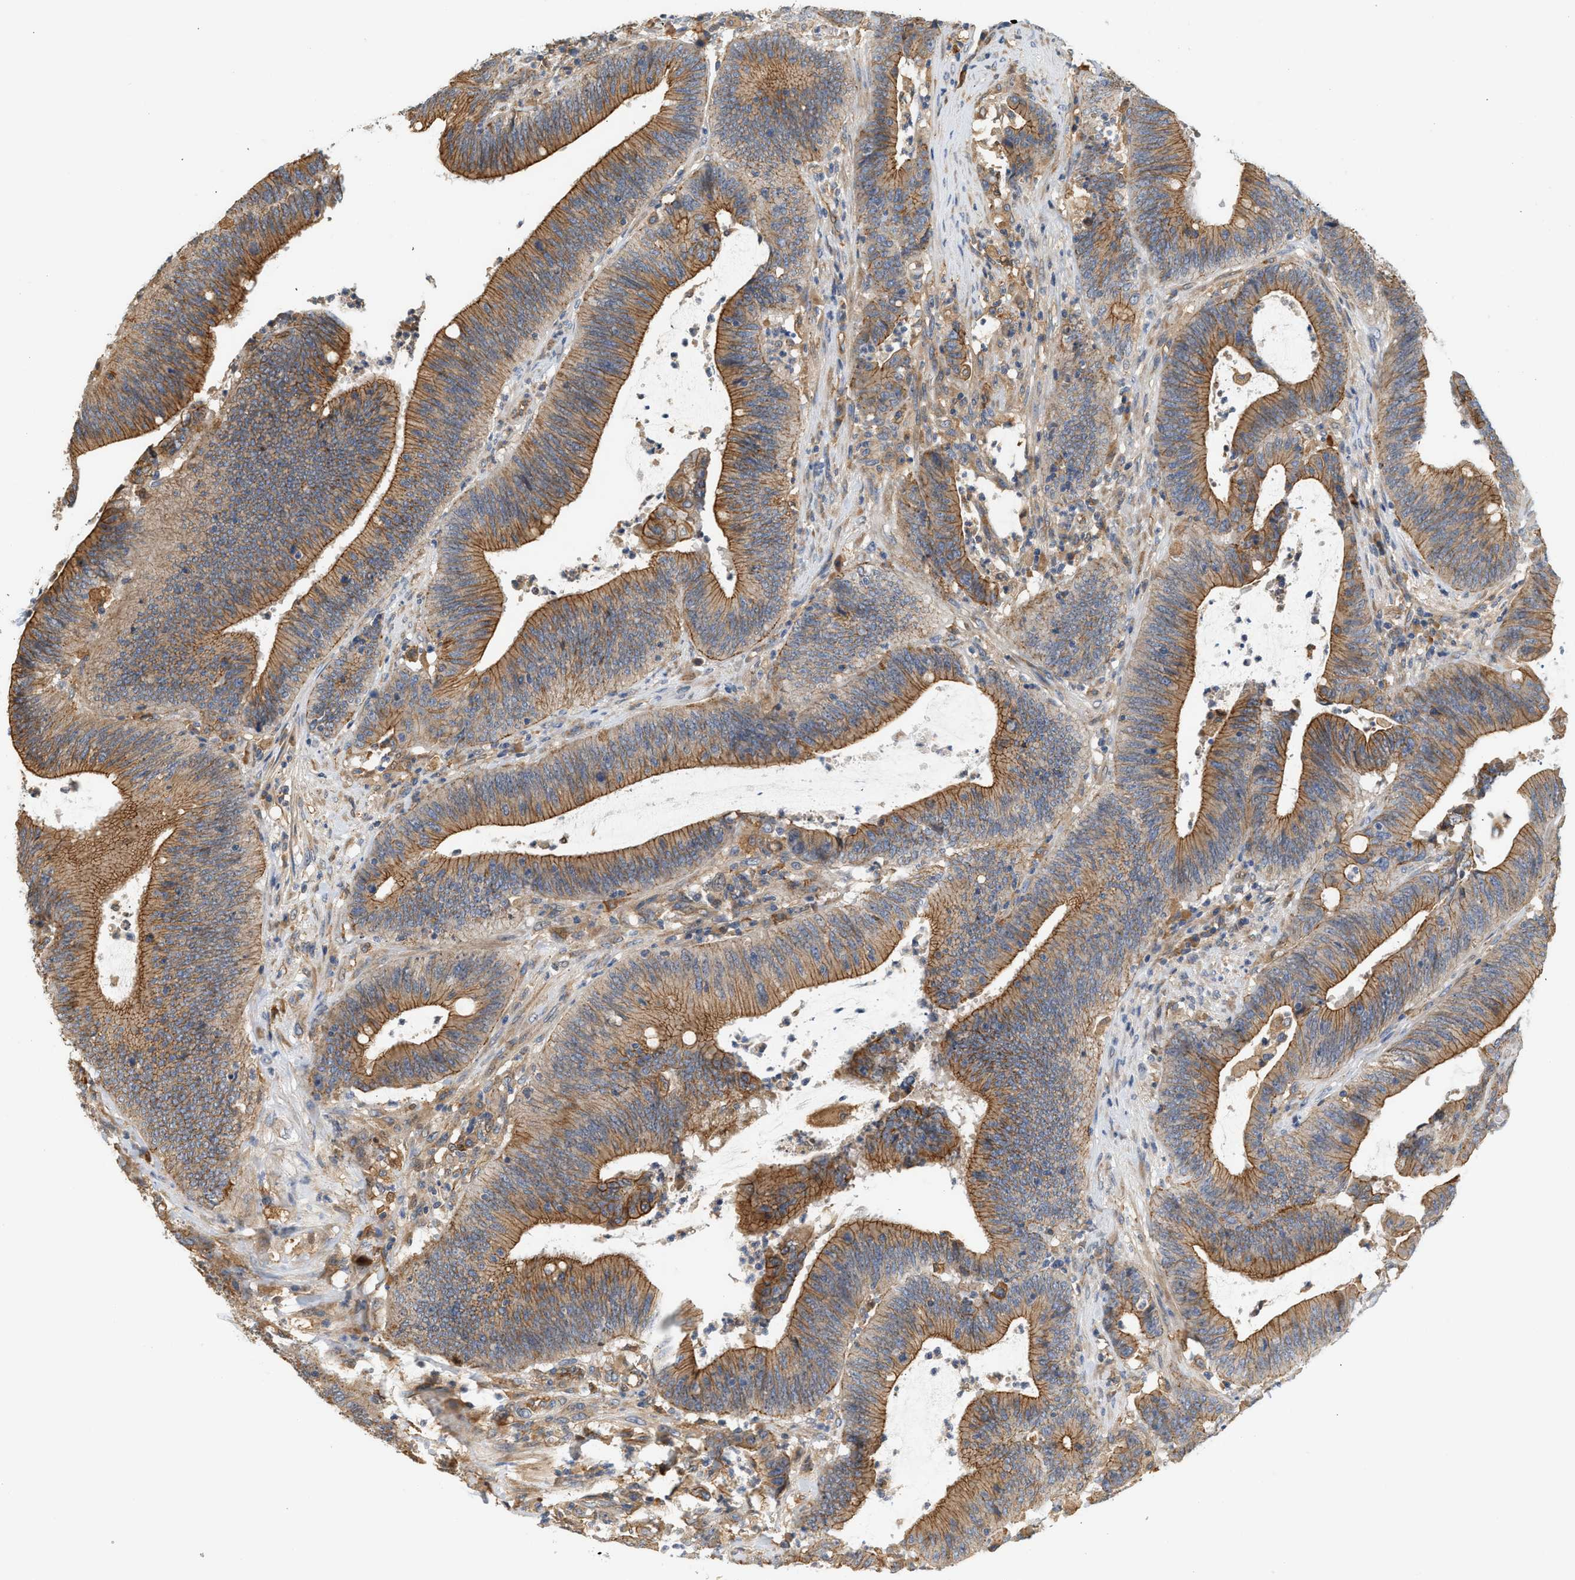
{"staining": {"intensity": "moderate", "quantity": ">75%", "location": "cytoplasmic/membranous"}, "tissue": "colorectal cancer", "cell_type": "Tumor cells", "image_type": "cancer", "snomed": [{"axis": "morphology", "description": "Normal tissue, NOS"}, {"axis": "morphology", "description": "Adenocarcinoma, NOS"}, {"axis": "topography", "description": "Rectum"}], "caption": "Brown immunohistochemical staining in human colorectal cancer (adenocarcinoma) demonstrates moderate cytoplasmic/membranous staining in approximately >75% of tumor cells. The protein of interest is shown in brown color, while the nuclei are stained blue.", "gene": "CTXN1", "patient": {"sex": "female", "age": 66}}